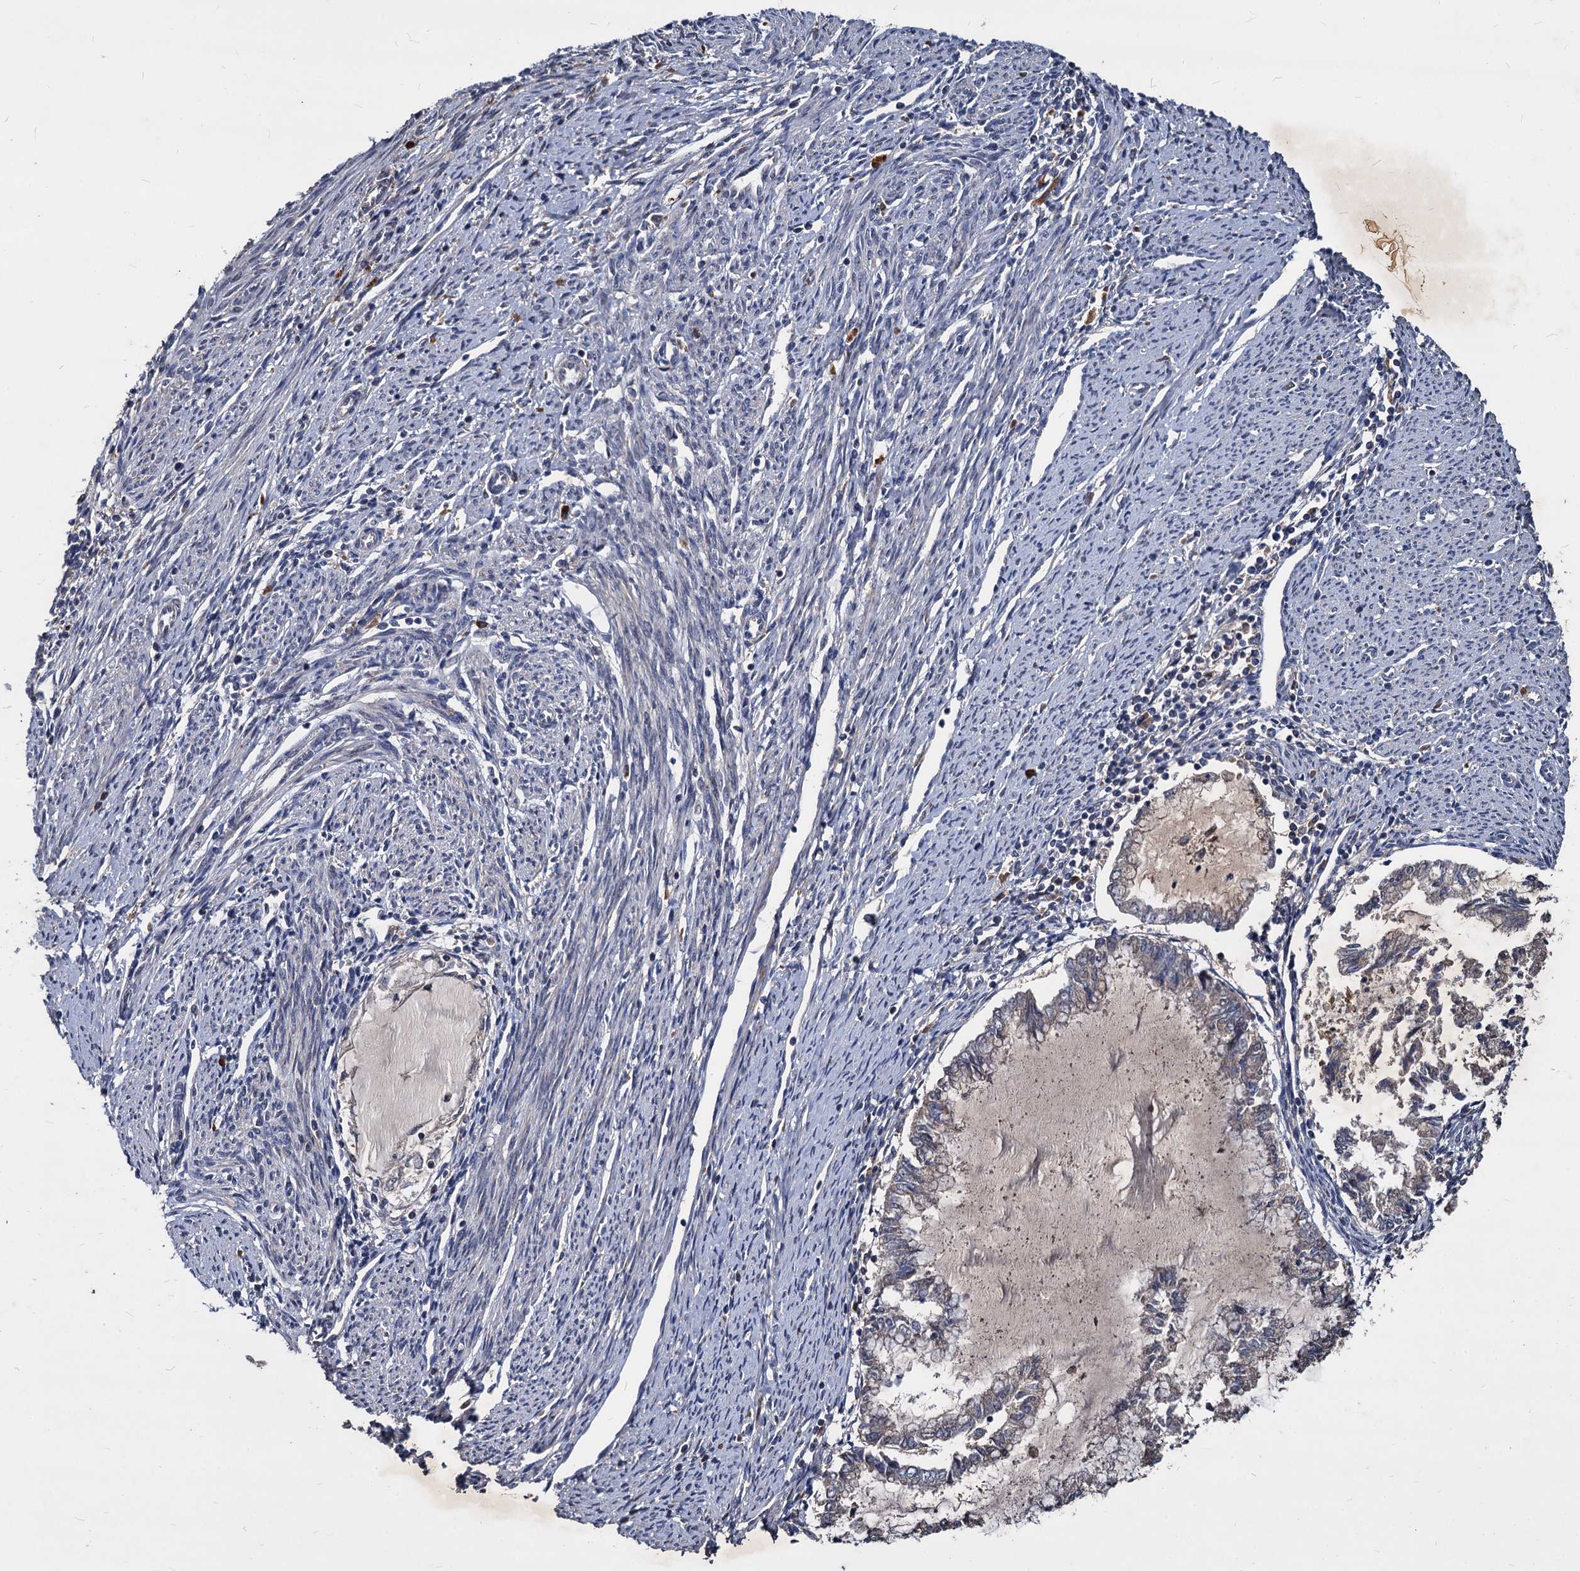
{"staining": {"intensity": "negative", "quantity": "none", "location": "none"}, "tissue": "endometrial cancer", "cell_type": "Tumor cells", "image_type": "cancer", "snomed": [{"axis": "morphology", "description": "Adenocarcinoma, NOS"}, {"axis": "topography", "description": "Endometrium"}], "caption": "Endometrial adenocarcinoma was stained to show a protein in brown. There is no significant positivity in tumor cells. (DAB immunohistochemistry, high magnification).", "gene": "CCDC184", "patient": {"sex": "female", "age": 79}}